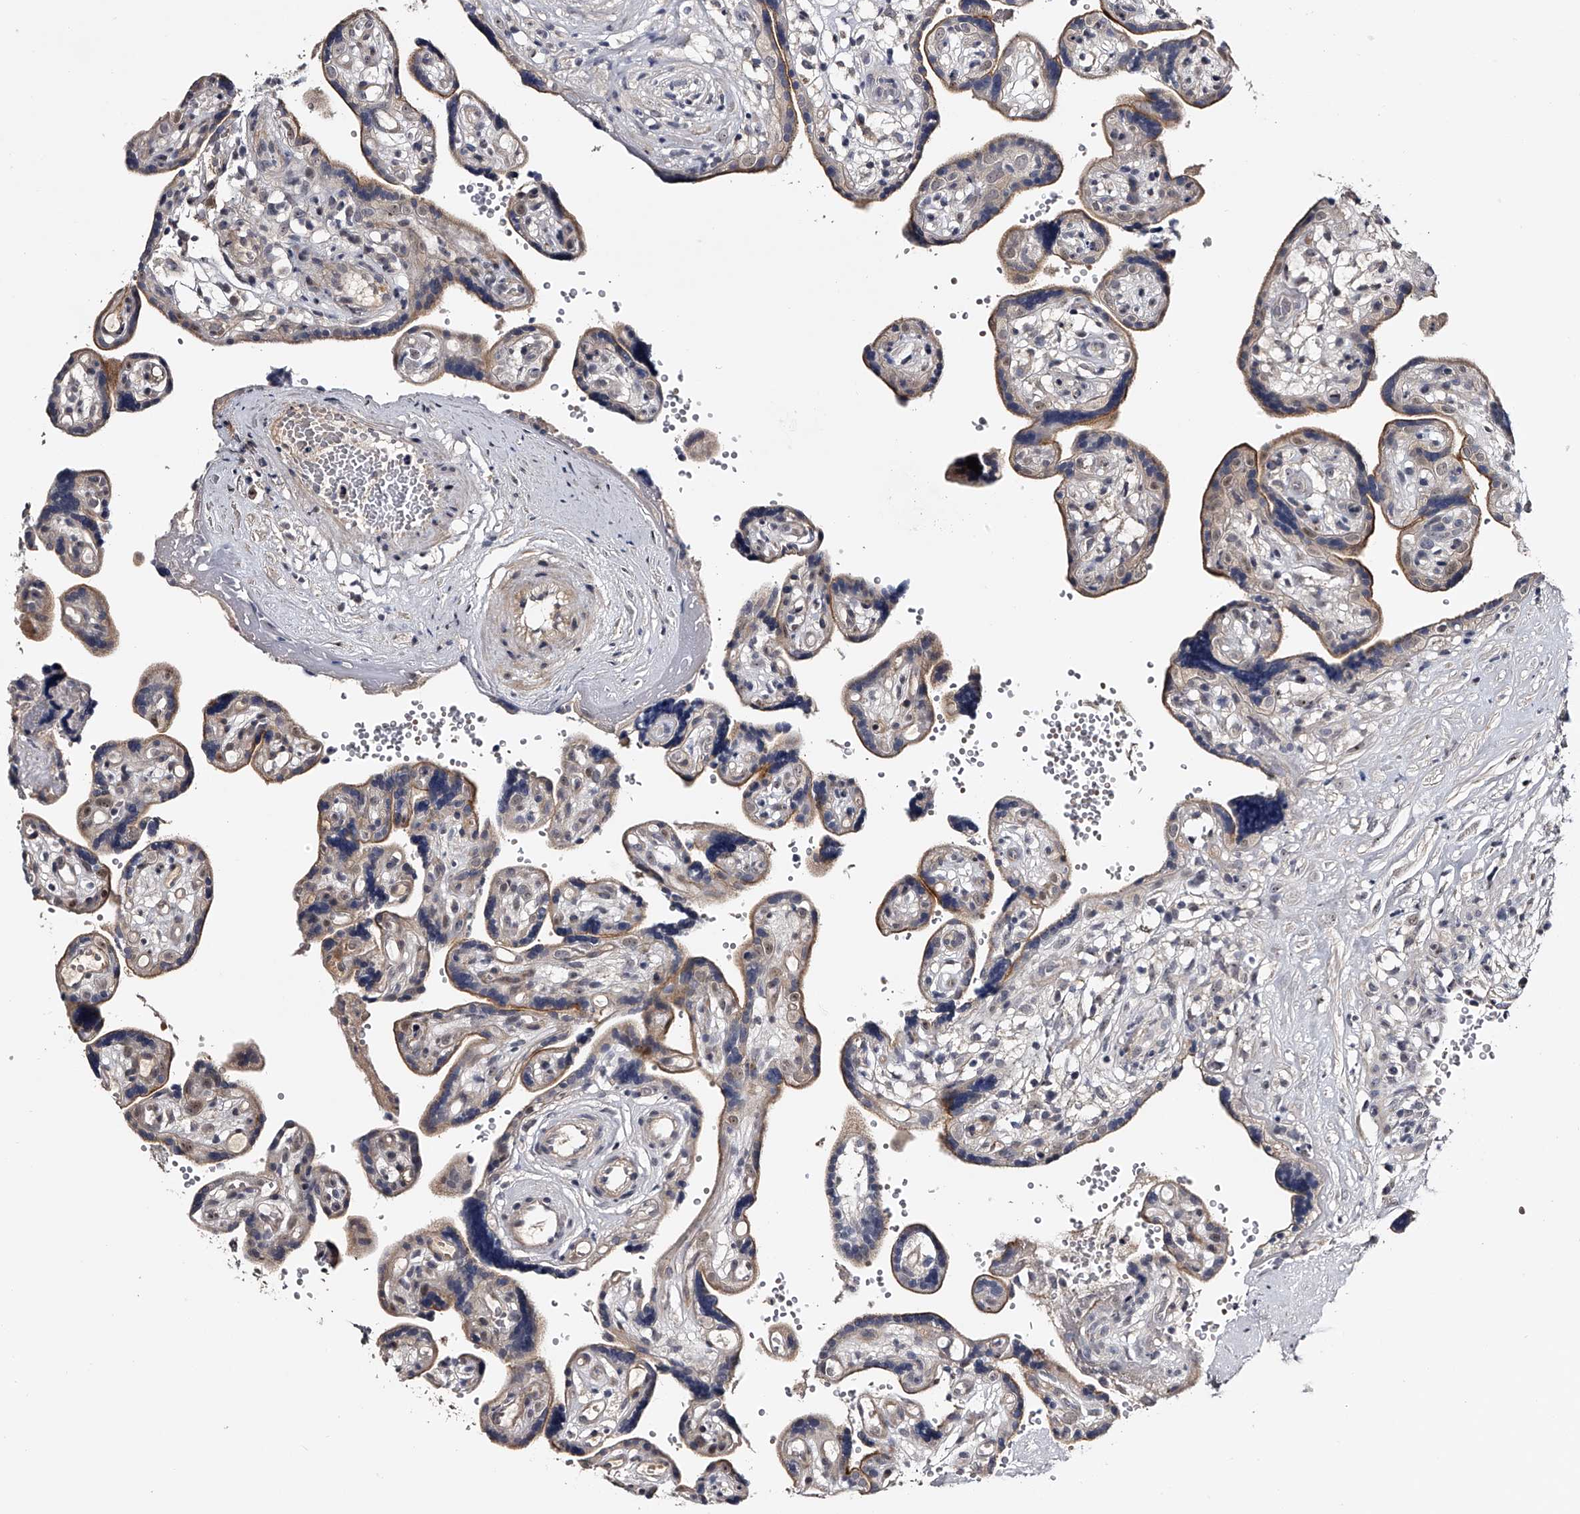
{"staining": {"intensity": "moderate", "quantity": "25%-75%", "location": "cytoplasmic/membranous,nuclear"}, "tissue": "placenta", "cell_type": "Decidual cells", "image_type": "normal", "snomed": [{"axis": "morphology", "description": "Normal tissue, NOS"}, {"axis": "topography", "description": "Placenta"}], "caption": "A high-resolution image shows IHC staining of benign placenta, which shows moderate cytoplasmic/membranous,nuclear positivity in approximately 25%-75% of decidual cells.", "gene": "MDN1", "patient": {"sex": "female", "age": 30}}